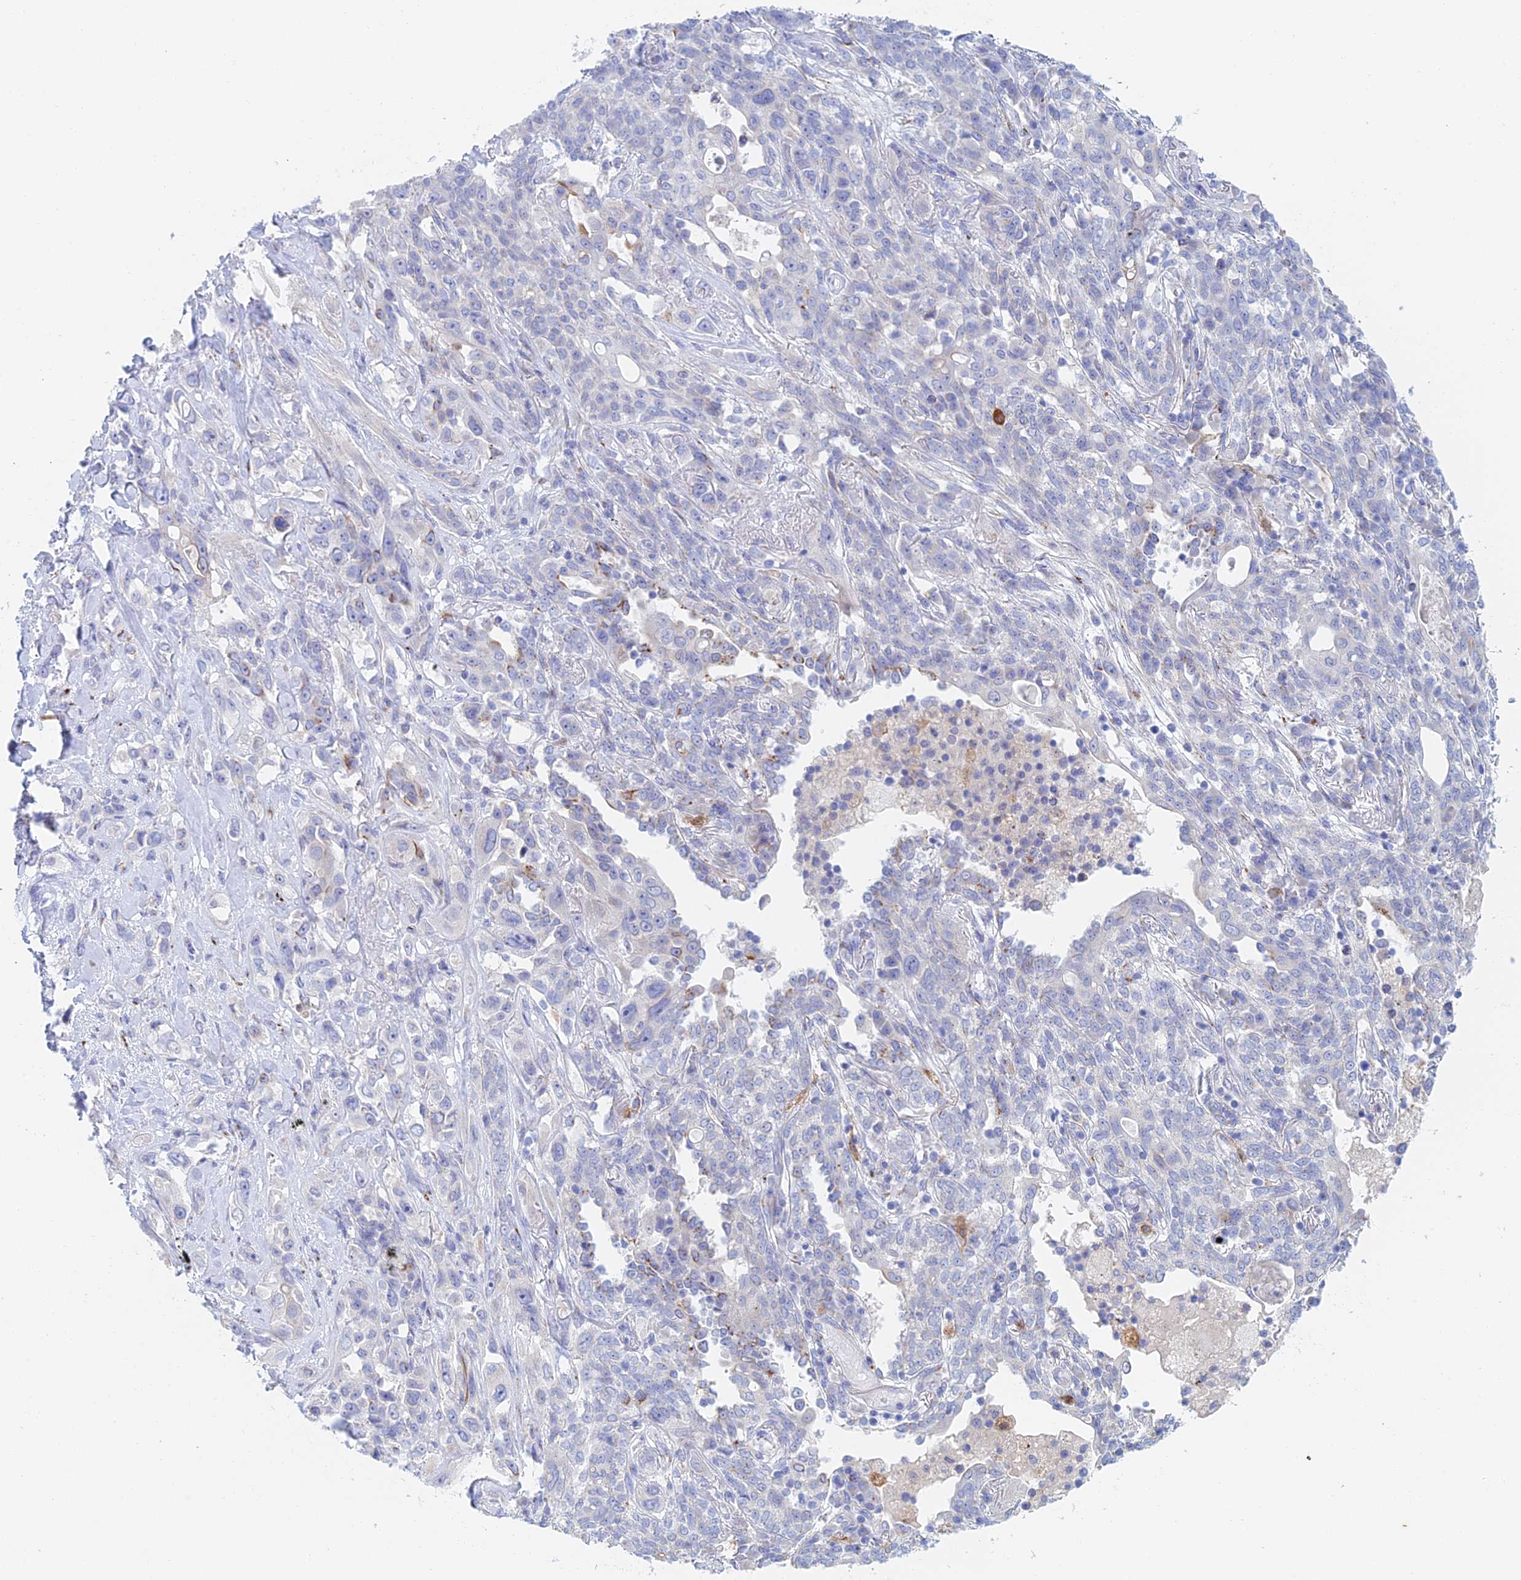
{"staining": {"intensity": "negative", "quantity": "none", "location": "none"}, "tissue": "lung cancer", "cell_type": "Tumor cells", "image_type": "cancer", "snomed": [{"axis": "morphology", "description": "Squamous cell carcinoma, NOS"}, {"axis": "topography", "description": "Lung"}], "caption": "Tumor cells are negative for protein expression in human lung squamous cell carcinoma.", "gene": "SLC24A3", "patient": {"sex": "female", "age": 70}}